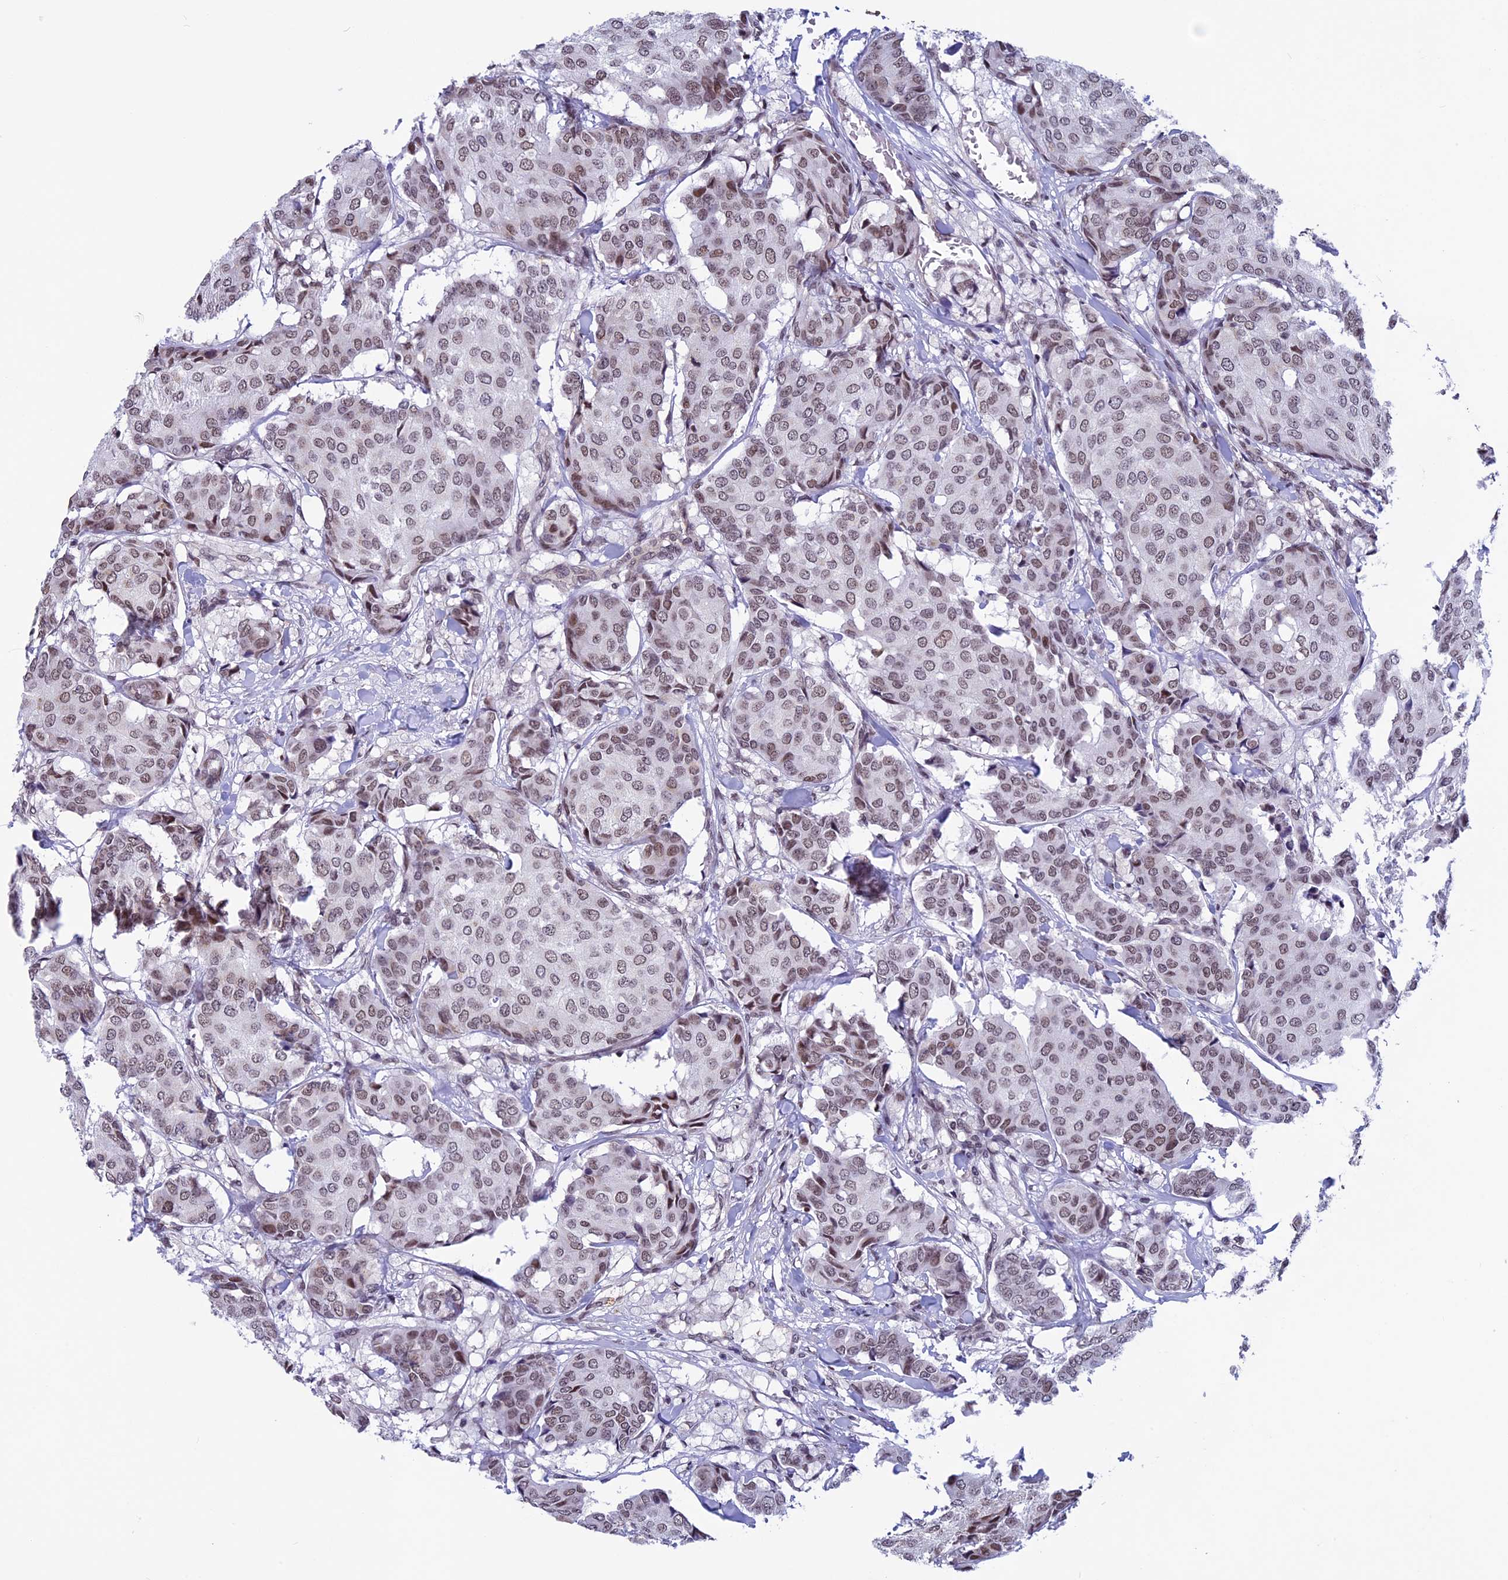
{"staining": {"intensity": "weak", "quantity": ">75%", "location": "nuclear"}, "tissue": "breast cancer", "cell_type": "Tumor cells", "image_type": "cancer", "snomed": [{"axis": "morphology", "description": "Duct carcinoma"}, {"axis": "topography", "description": "Breast"}], "caption": "About >75% of tumor cells in breast infiltrating ductal carcinoma reveal weak nuclear protein positivity as visualized by brown immunohistochemical staining.", "gene": "NIPBL", "patient": {"sex": "female", "age": 75}}